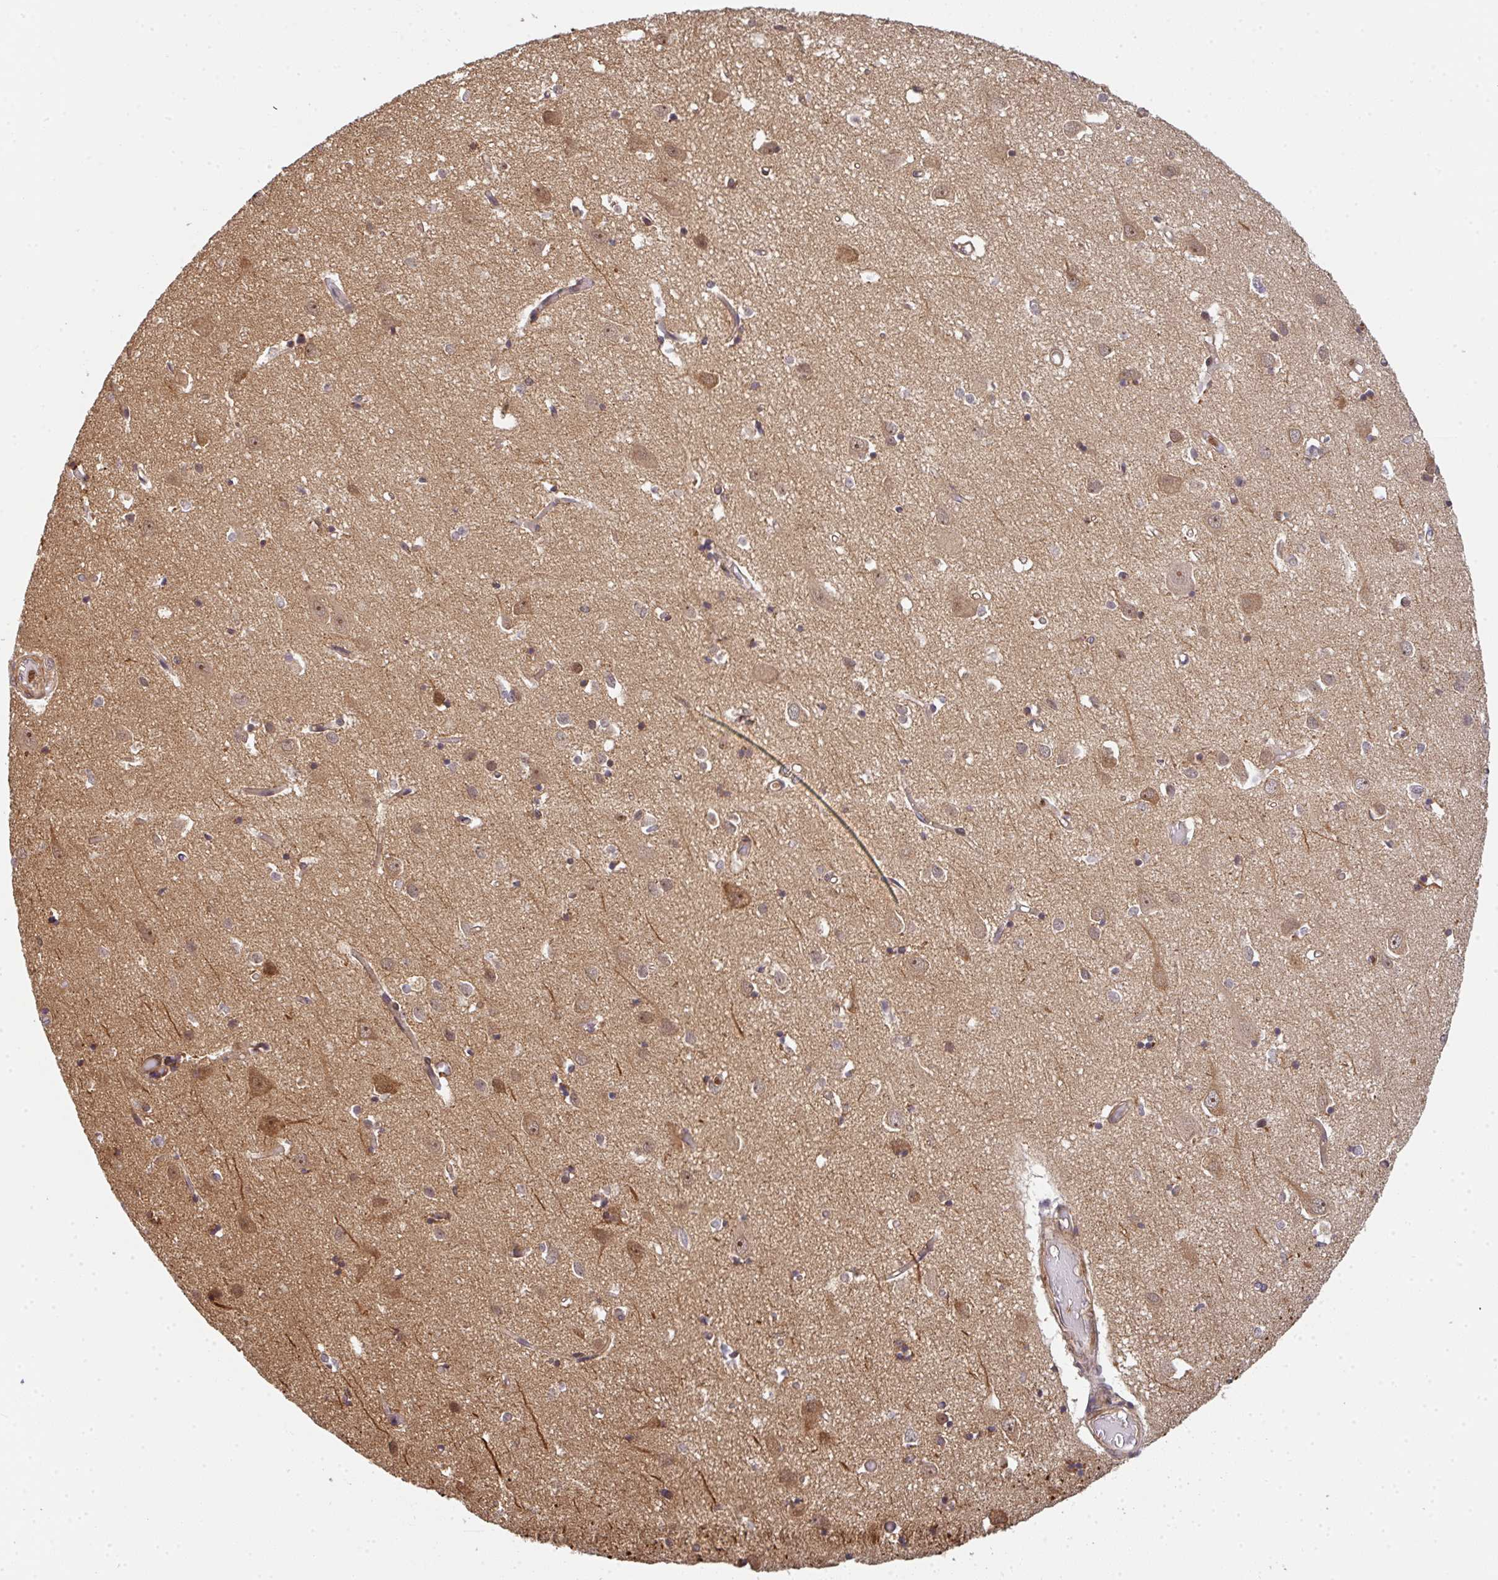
{"staining": {"intensity": "negative", "quantity": "none", "location": "none"}, "tissue": "cerebral cortex", "cell_type": "Endothelial cells", "image_type": "normal", "snomed": [{"axis": "morphology", "description": "Normal tissue, NOS"}, {"axis": "topography", "description": "Cerebral cortex"}], "caption": "Immunohistochemical staining of normal human cerebral cortex shows no significant staining in endothelial cells.", "gene": "SIMC1", "patient": {"sex": "male", "age": 70}}